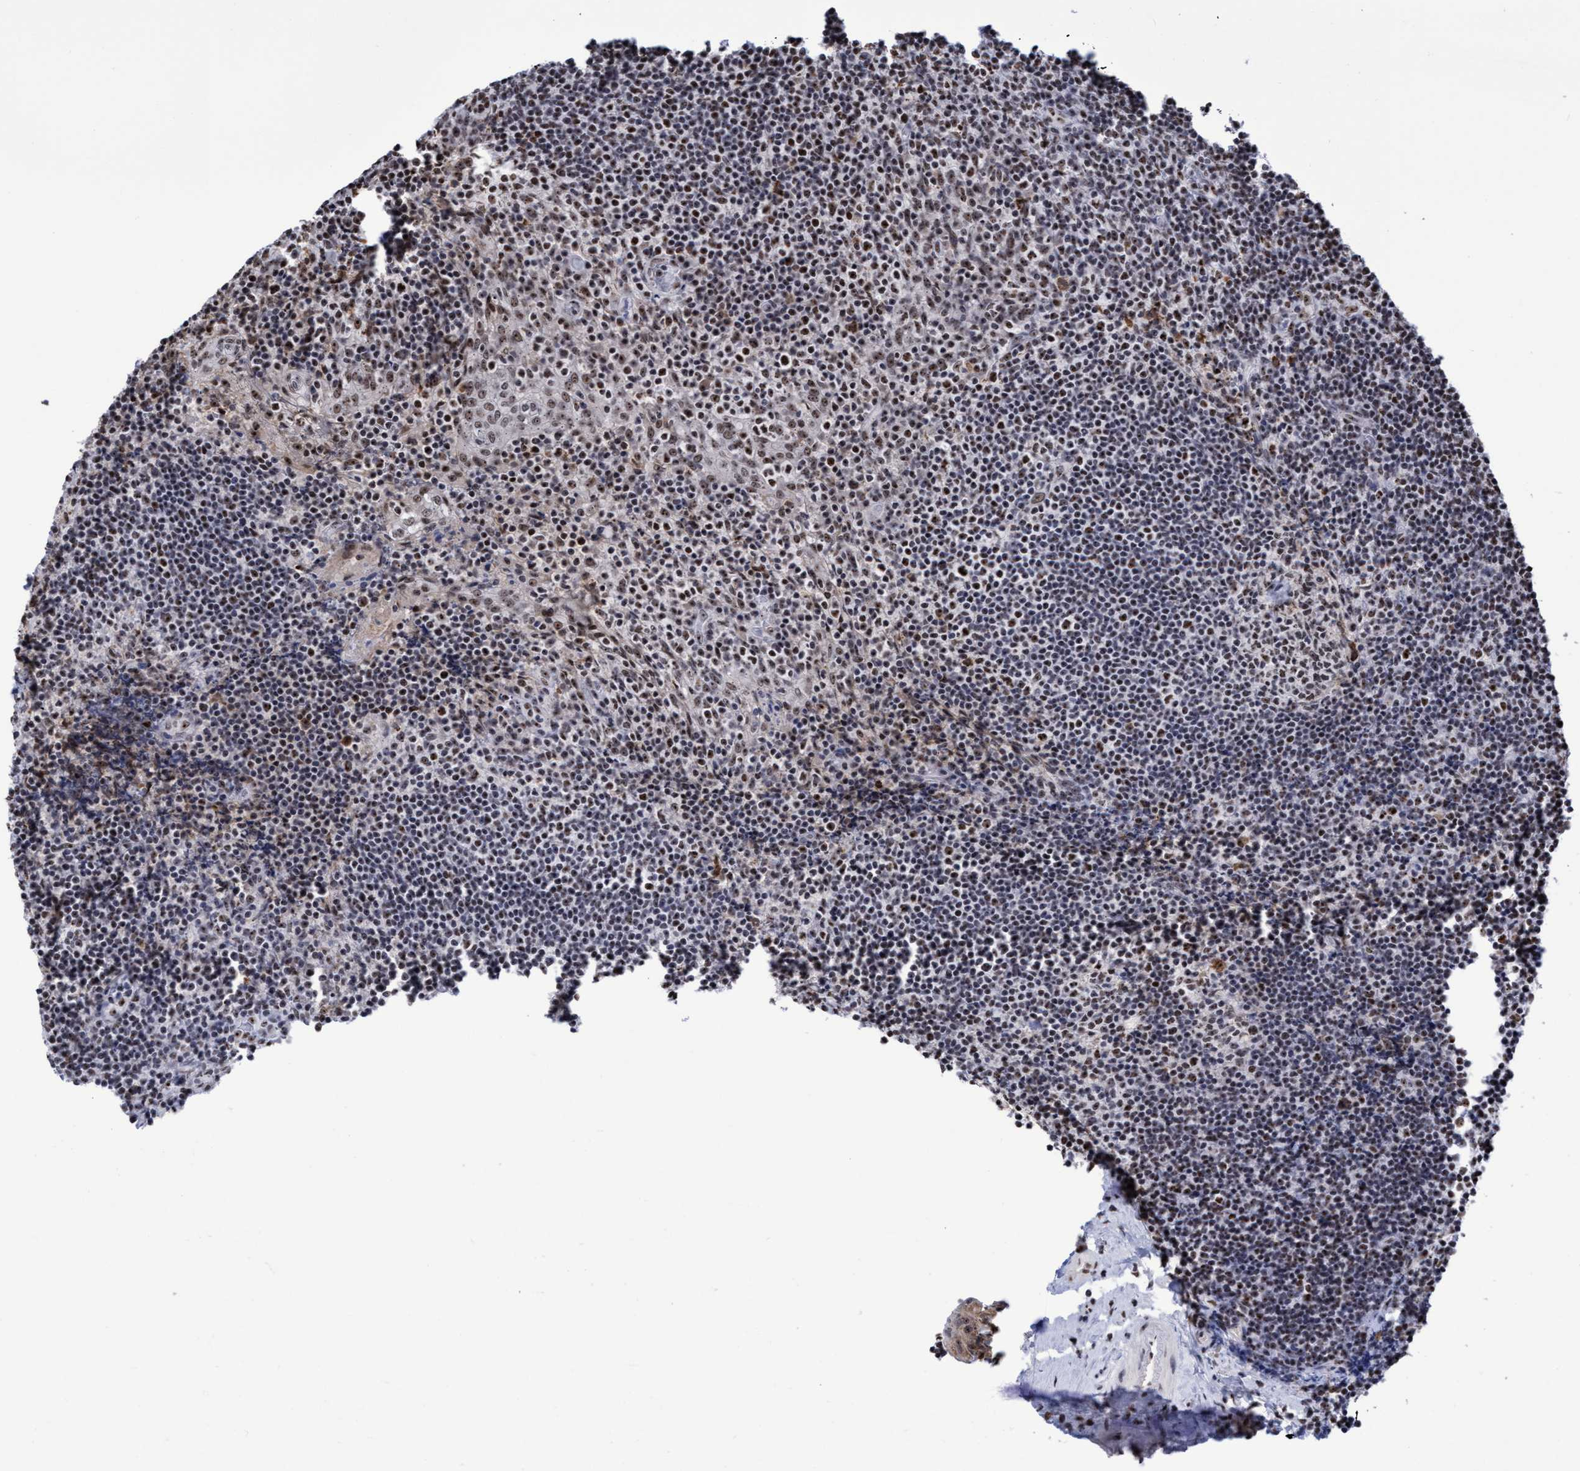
{"staining": {"intensity": "moderate", "quantity": "25%-75%", "location": "nuclear"}, "tissue": "lymphoma", "cell_type": "Tumor cells", "image_type": "cancer", "snomed": [{"axis": "morphology", "description": "Malignant lymphoma, non-Hodgkin's type, High grade"}, {"axis": "topography", "description": "Tonsil"}], "caption": "There is medium levels of moderate nuclear staining in tumor cells of lymphoma, as demonstrated by immunohistochemical staining (brown color).", "gene": "EFCAB10", "patient": {"sex": "female", "age": 36}}